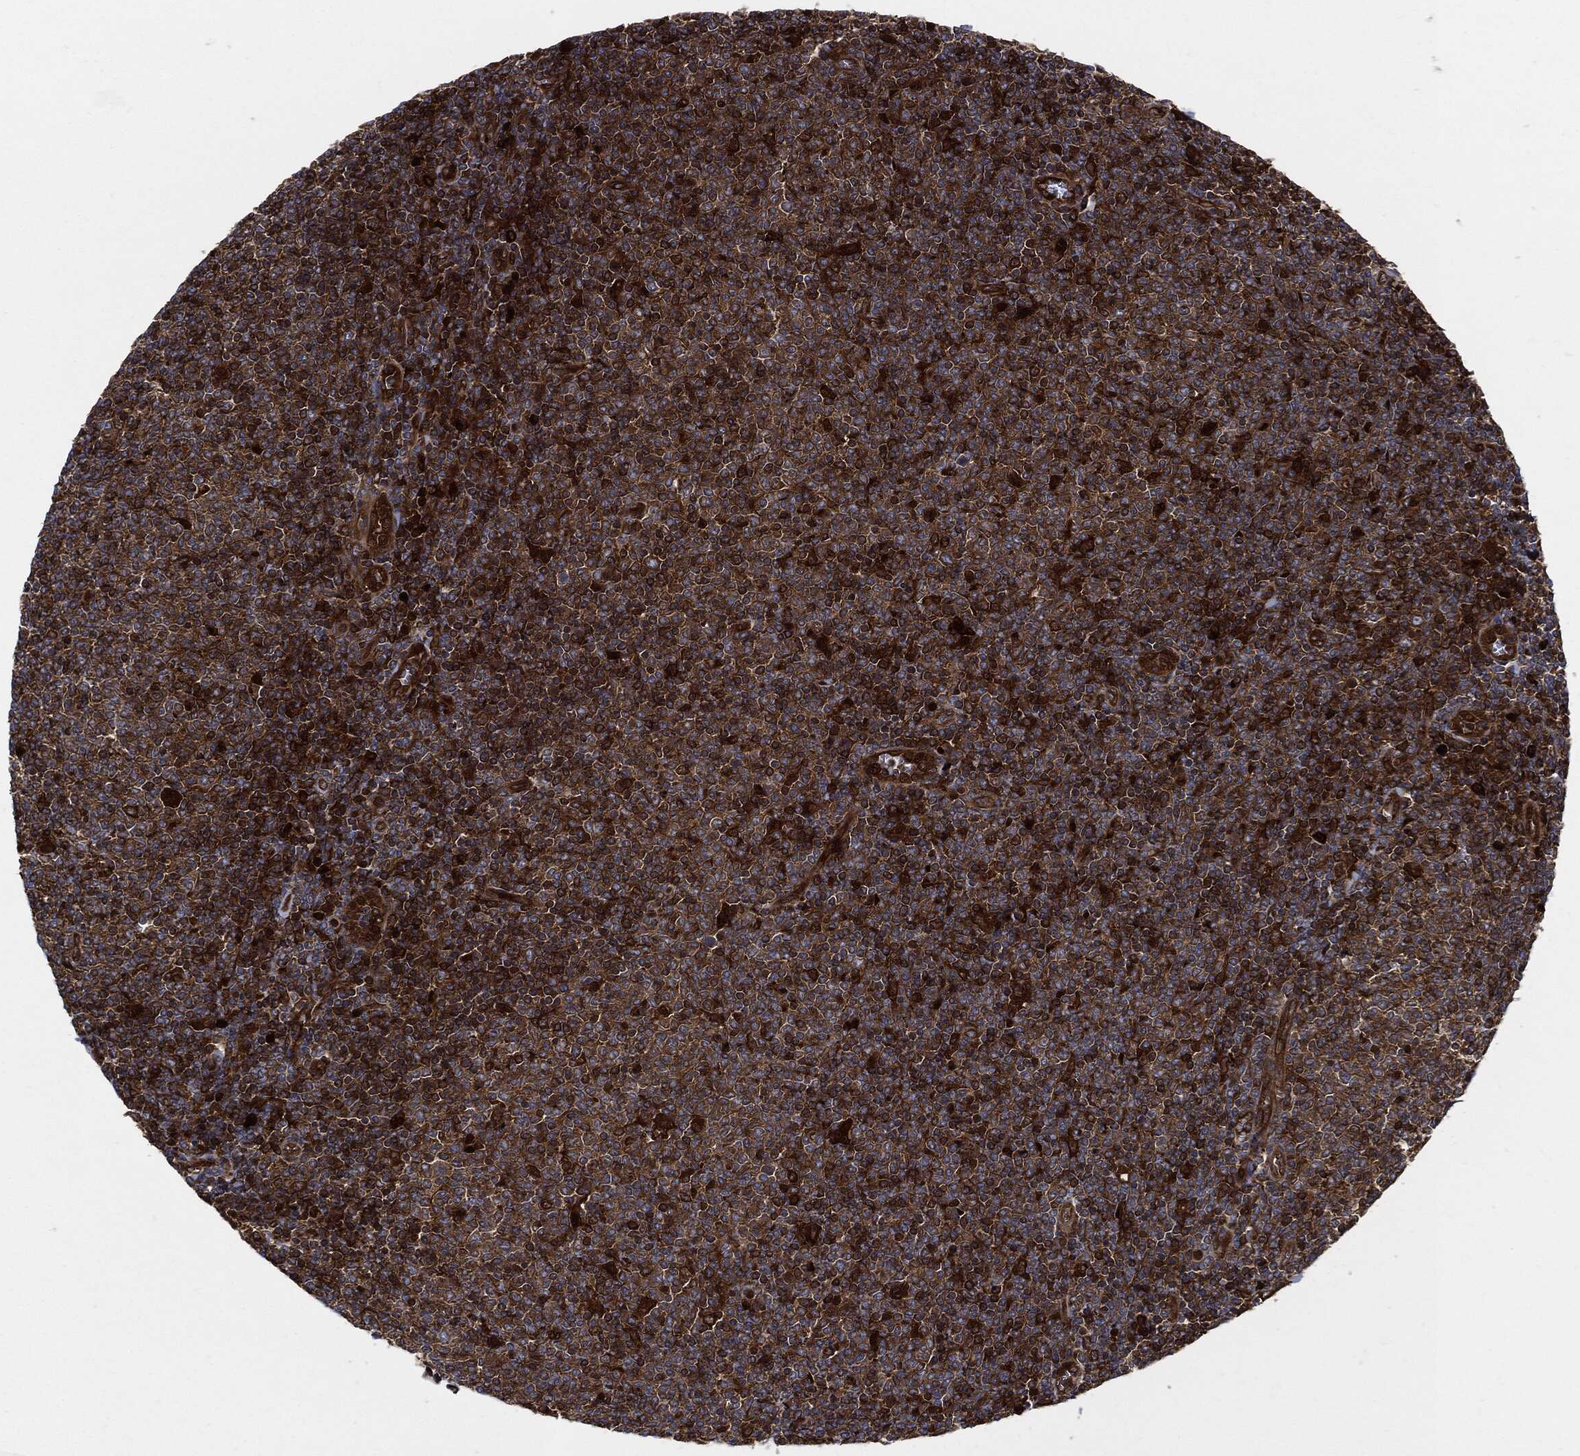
{"staining": {"intensity": "strong", "quantity": ">75%", "location": "cytoplasmic/membranous"}, "tissue": "lymphoma", "cell_type": "Tumor cells", "image_type": "cancer", "snomed": [{"axis": "morphology", "description": "Malignant lymphoma, non-Hodgkin's type, Low grade"}, {"axis": "topography", "description": "Lymph node"}], "caption": "Immunohistochemical staining of malignant lymphoma, non-Hodgkin's type (low-grade) reveals high levels of strong cytoplasmic/membranous protein staining in about >75% of tumor cells.", "gene": "XPNPEP1", "patient": {"sex": "male", "age": 52}}